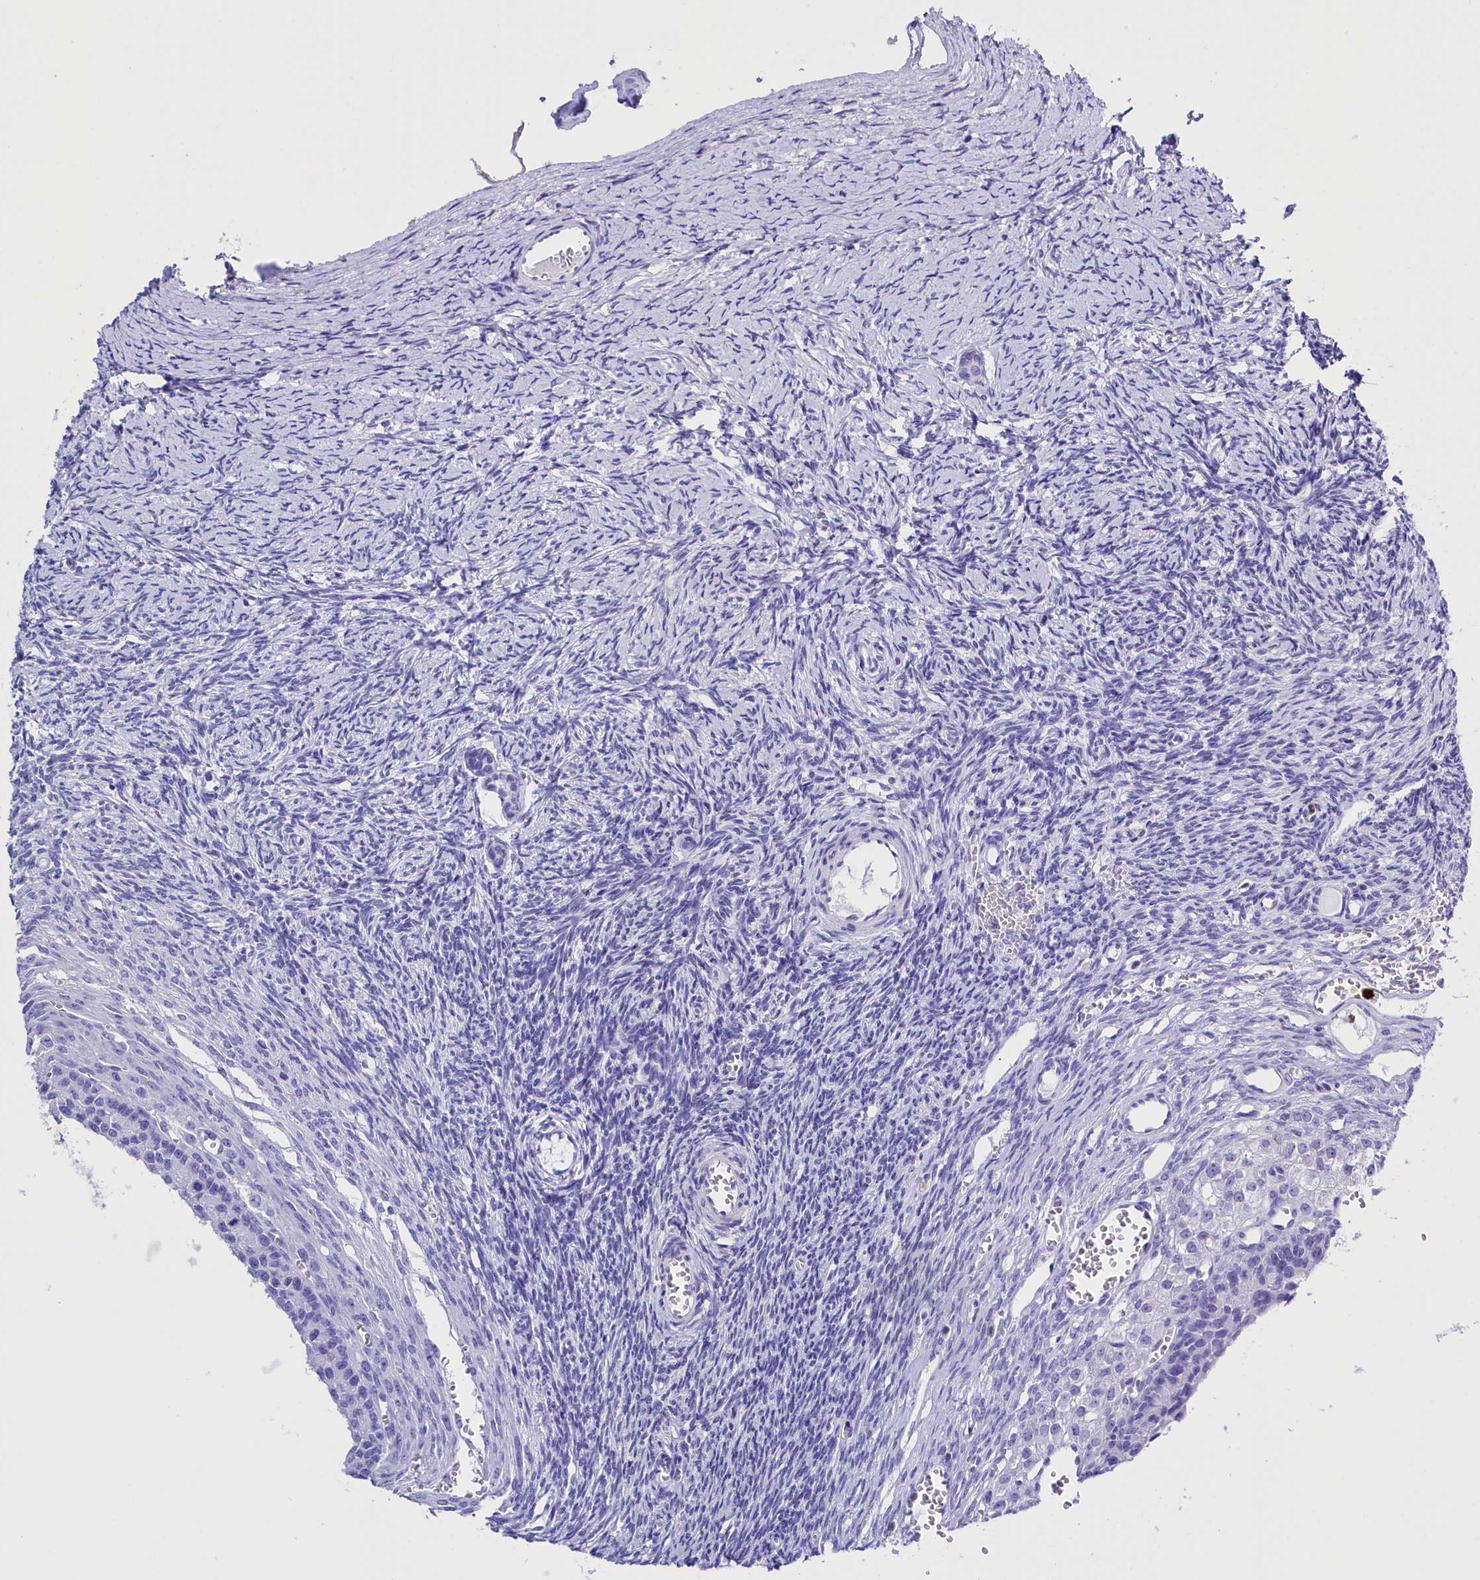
{"staining": {"intensity": "negative", "quantity": "none", "location": "none"}, "tissue": "ovary", "cell_type": "Follicle cells", "image_type": "normal", "snomed": [{"axis": "morphology", "description": "Normal tissue, NOS"}, {"axis": "topography", "description": "Ovary"}], "caption": "Normal ovary was stained to show a protein in brown. There is no significant expression in follicle cells.", "gene": "CLC", "patient": {"sex": "female", "age": 39}}